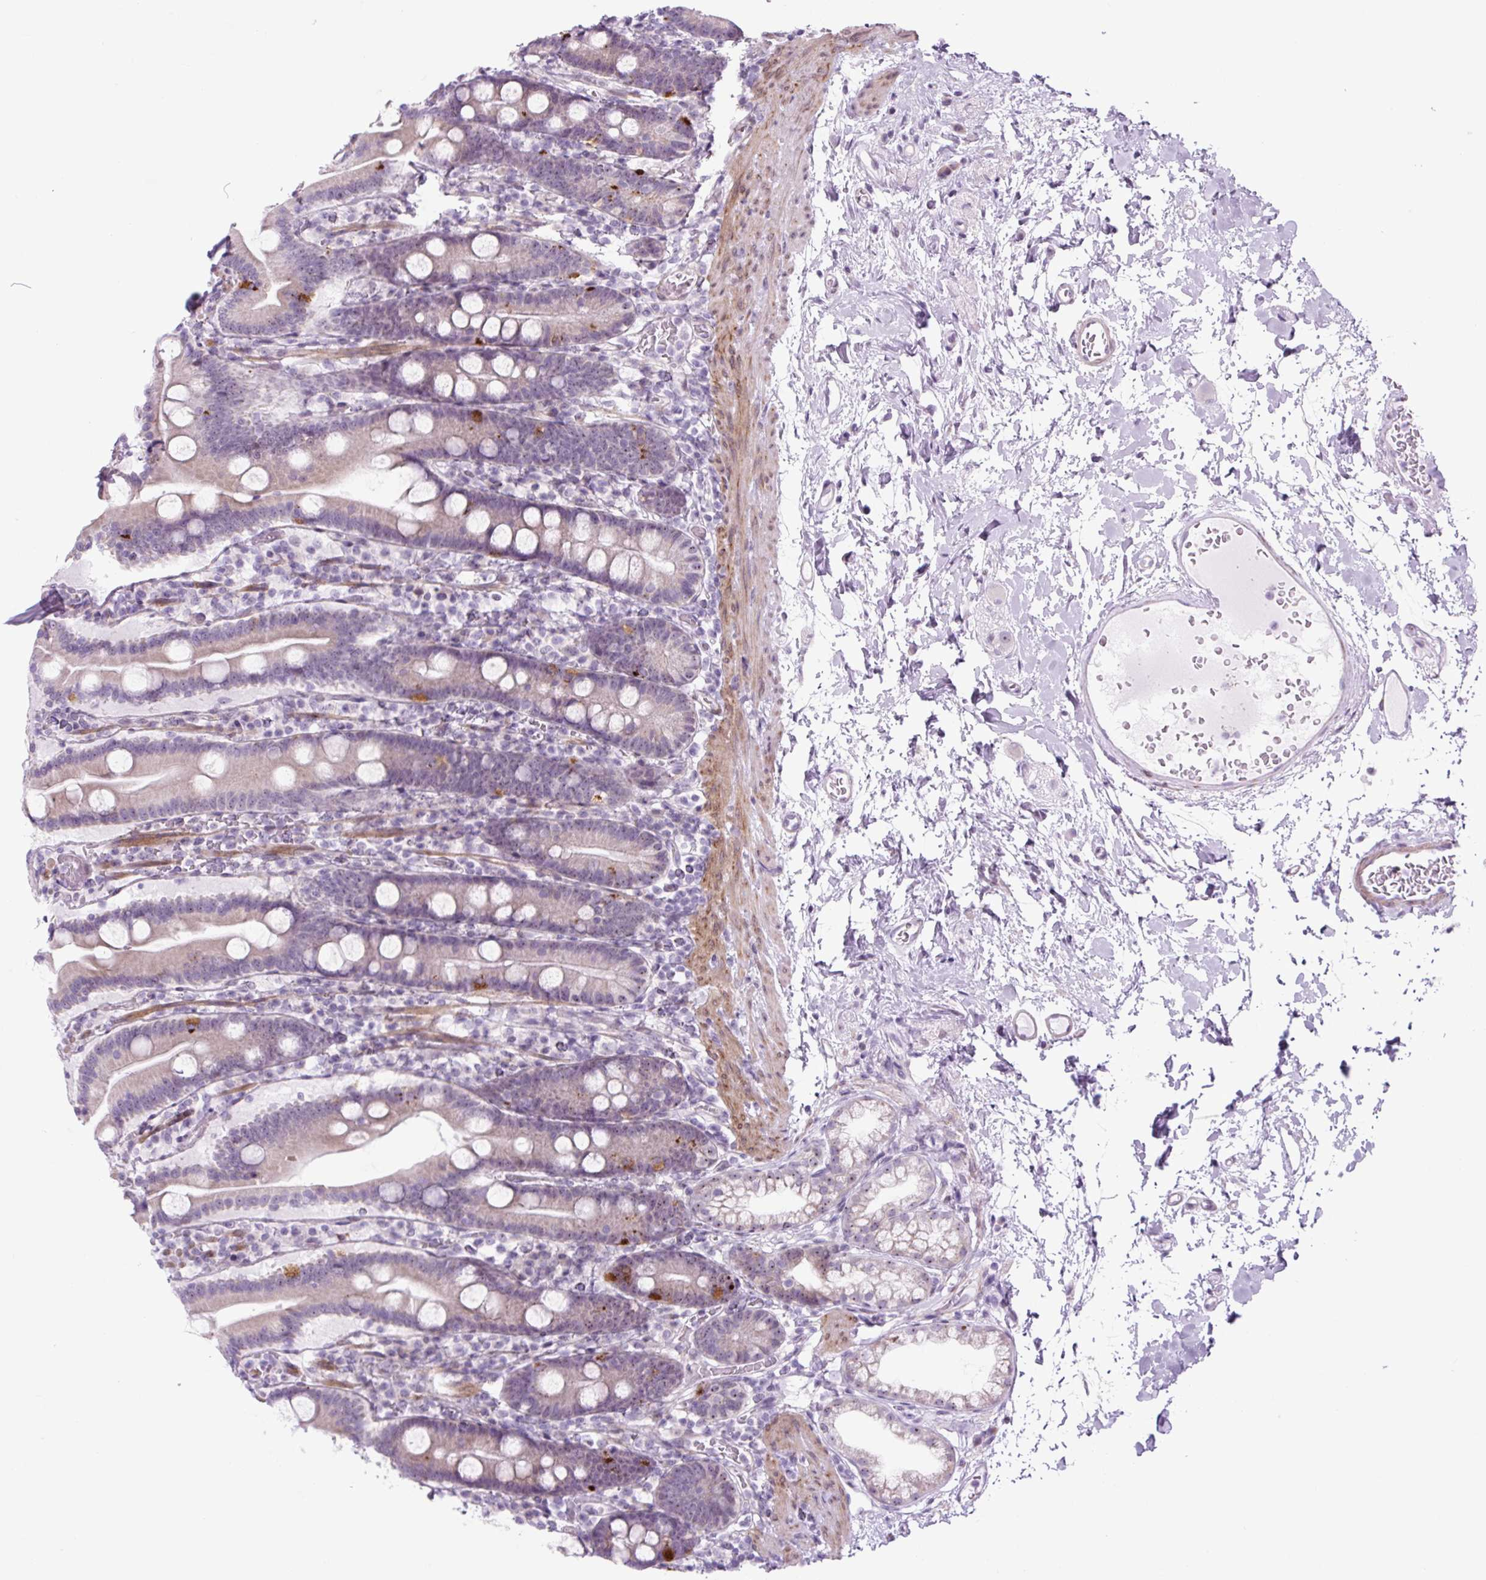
{"staining": {"intensity": "strong", "quantity": "<25%", "location": "cytoplasmic/membranous"}, "tissue": "duodenum", "cell_type": "Glandular cells", "image_type": "normal", "snomed": [{"axis": "morphology", "description": "Normal tissue, NOS"}, {"axis": "topography", "description": "Duodenum"}], "caption": "Immunohistochemistry staining of unremarkable duodenum, which shows medium levels of strong cytoplasmic/membranous positivity in about <25% of glandular cells indicating strong cytoplasmic/membranous protein staining. The staining was performed using DAB (3,3'-diaminobenzidine) (brown) for protein detection and nuclei were counterstained in hematoxylin (blue).", "gene": "RRS1", "patient": {"sex": "male", "age": 55}}